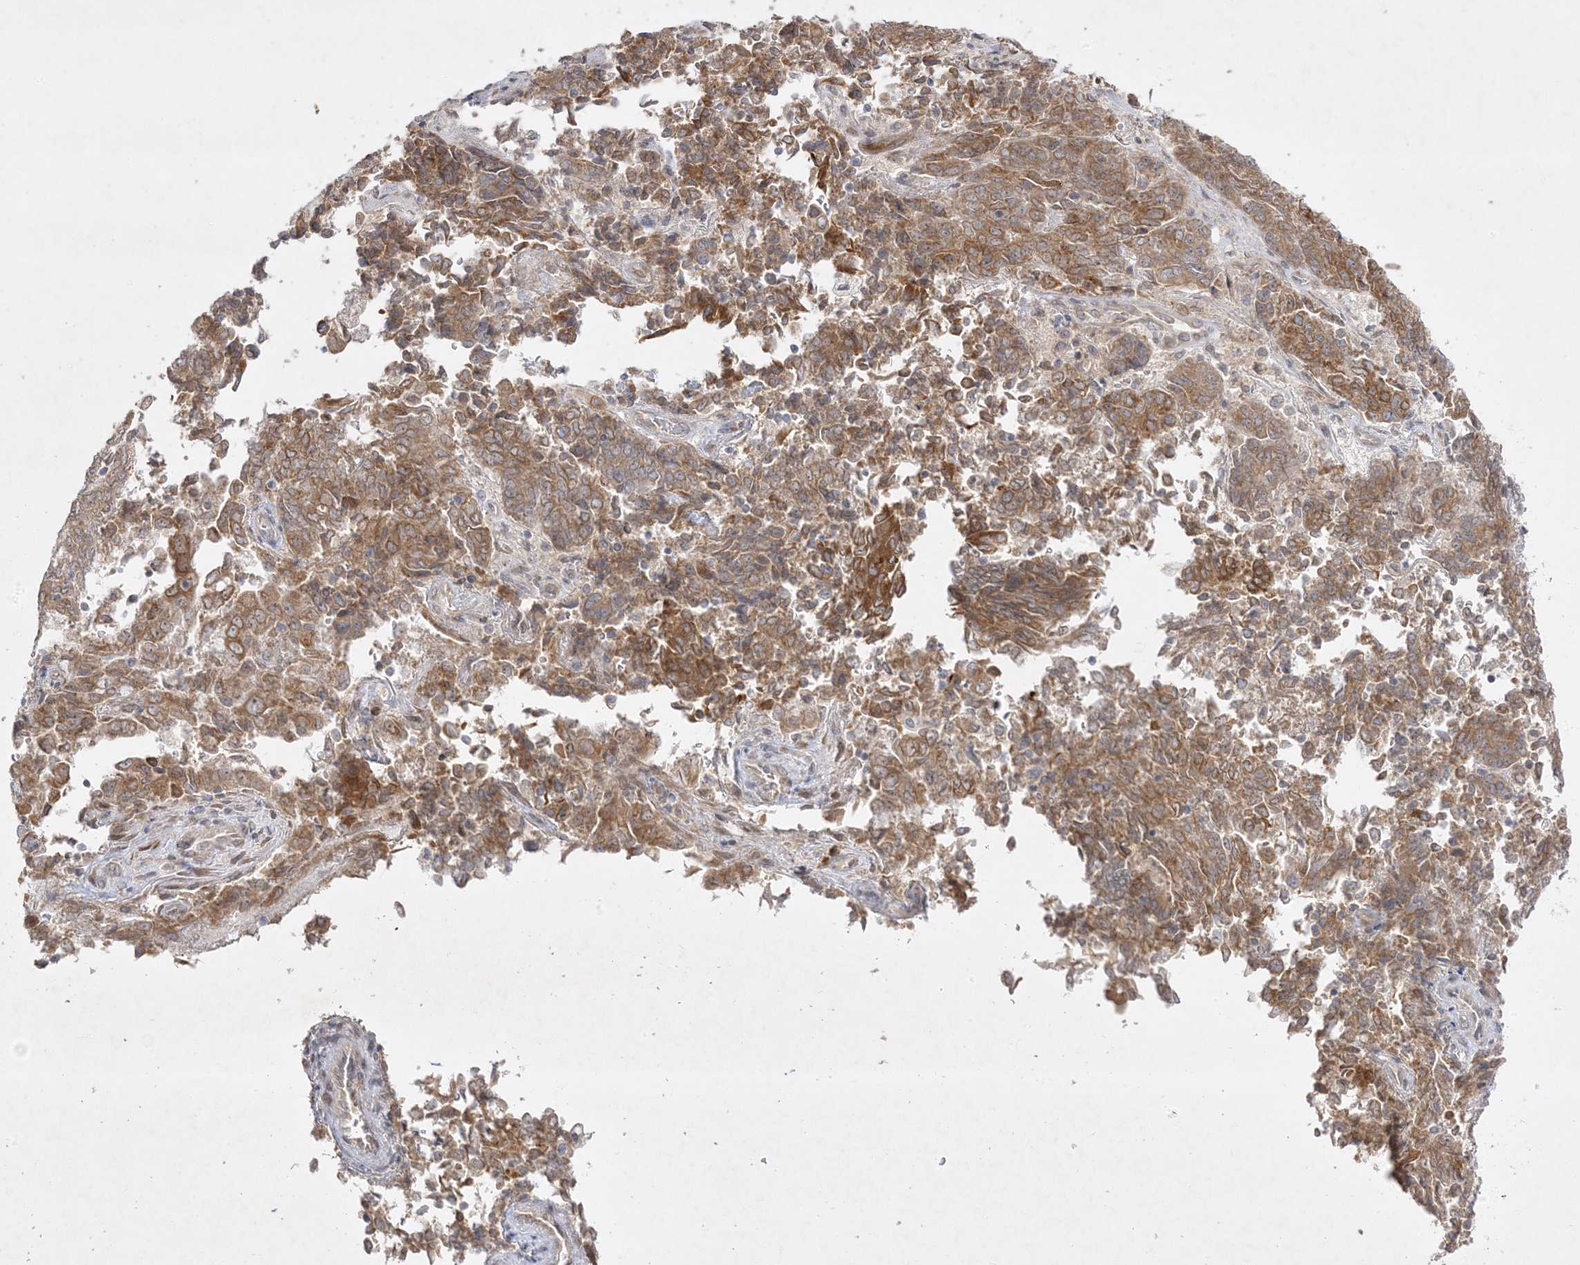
{"staining": {"intensity": "moderate", "quantity": ">75%", "location": "cytoplasmic/membranous"}, "tissue": "endometrial cancer", "cell_type": "Tumor cells", "image_type": "cancer", "snomed": [{"axis": "morphology", "description": "Adenocarcinoma, NOS"}, {"axis": "topography", "description": "Endometrium"}], "caption": "Adenocarcinoma (endometrial) tissue exhibits moderate cytoplasmic/membranous positivity in approximately >75% of tumor cells, visualized by immunohistochemistry.", "gene": "C2CD2", "patient": {"sex": "female", "age": 80}}